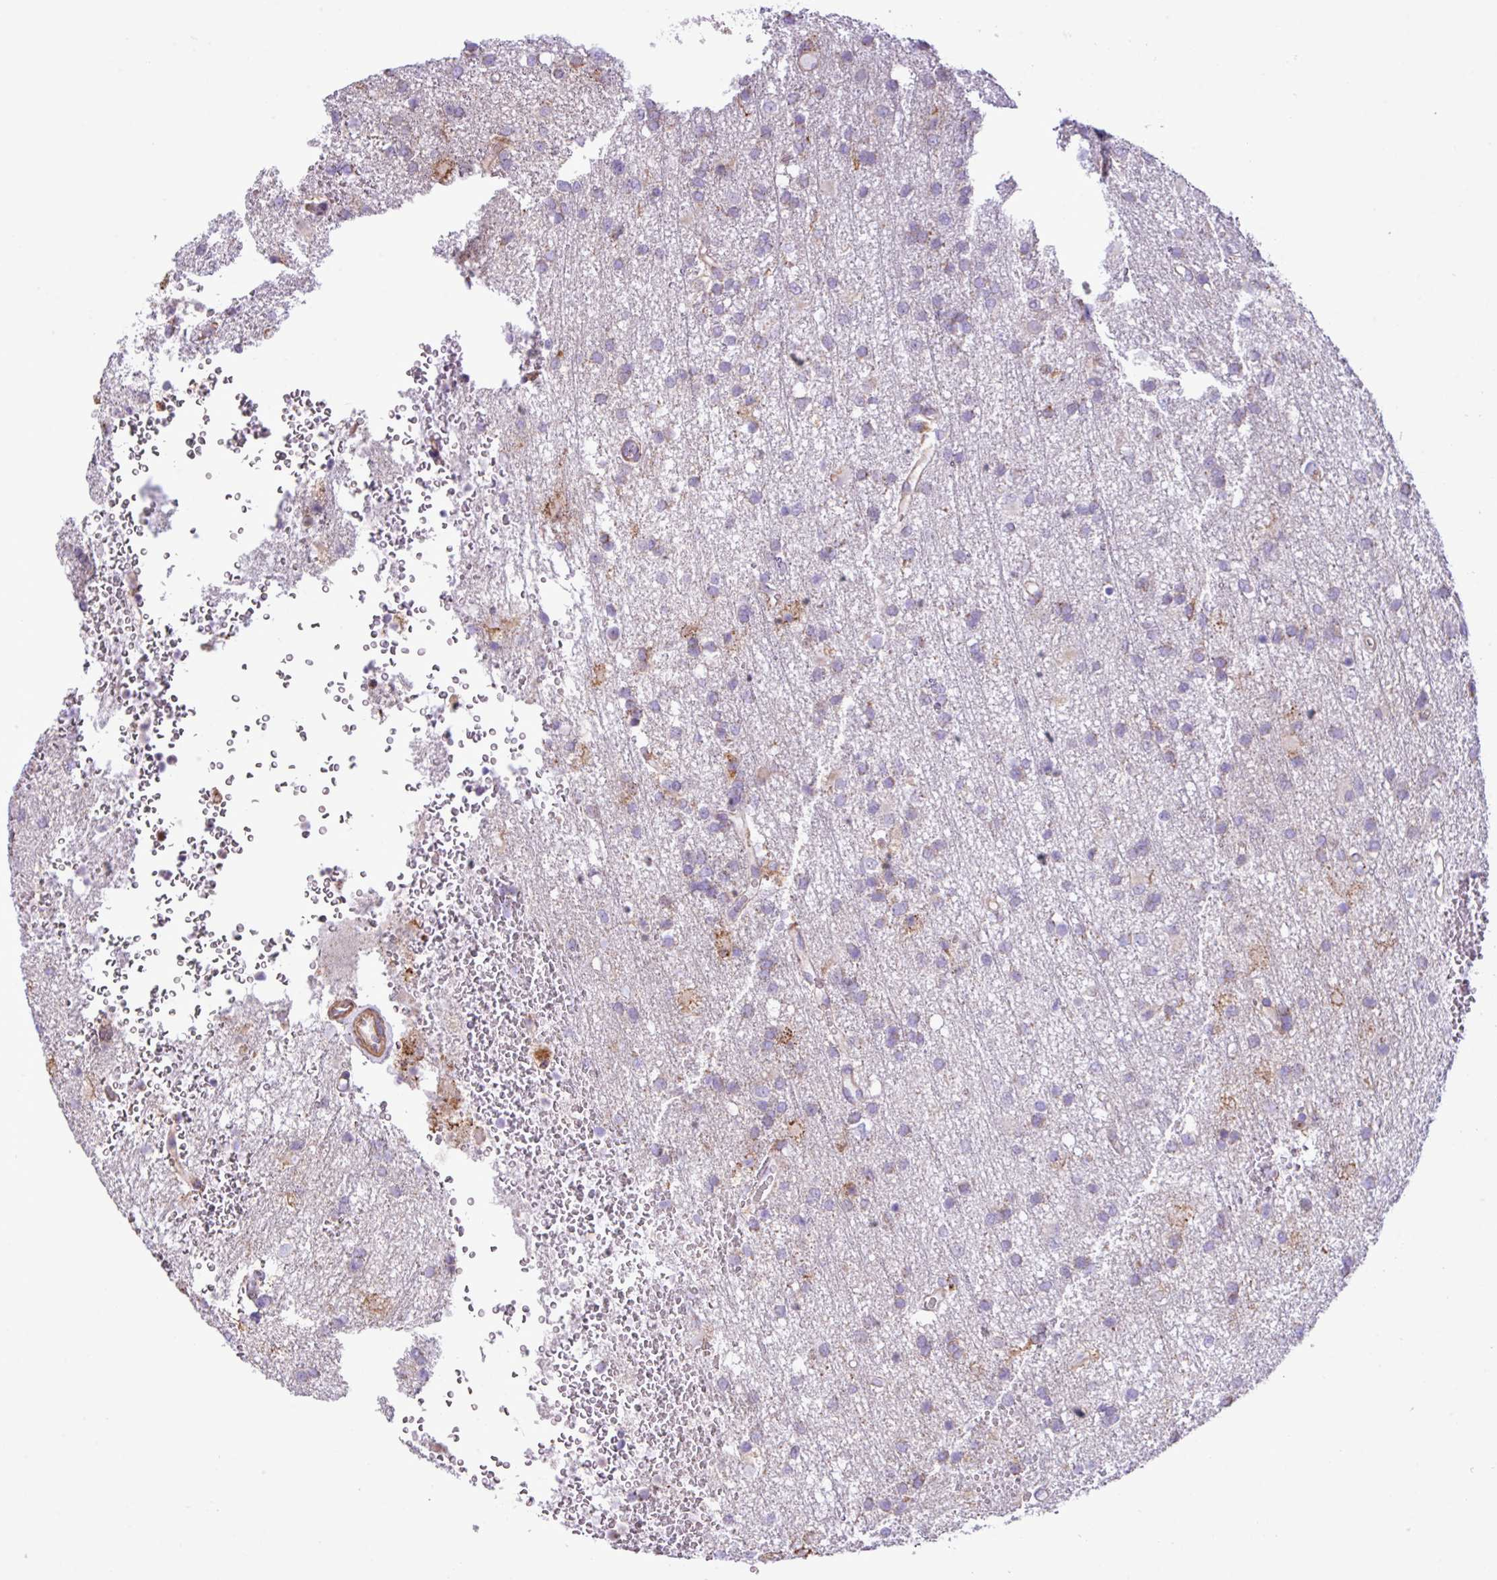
{"staining": {"intensity": "weak", "quantity": "<25%", "location": "cytoplasmic/membranous"}, "tissue": "glioma", "cell_type": "Tumor cells", "image_type": "cancer", "snomed": [{"axis": "morphology", "description": "Glioma, malignant, High grade"}, {"axis": "topography", "description": "Brain"}], "caption": "Histopathology image shows no protein positivity in tumor cells of glioma tissue.", "gene": "ZSCAN5A", "patient": {"sex": "female", "age": 74}}